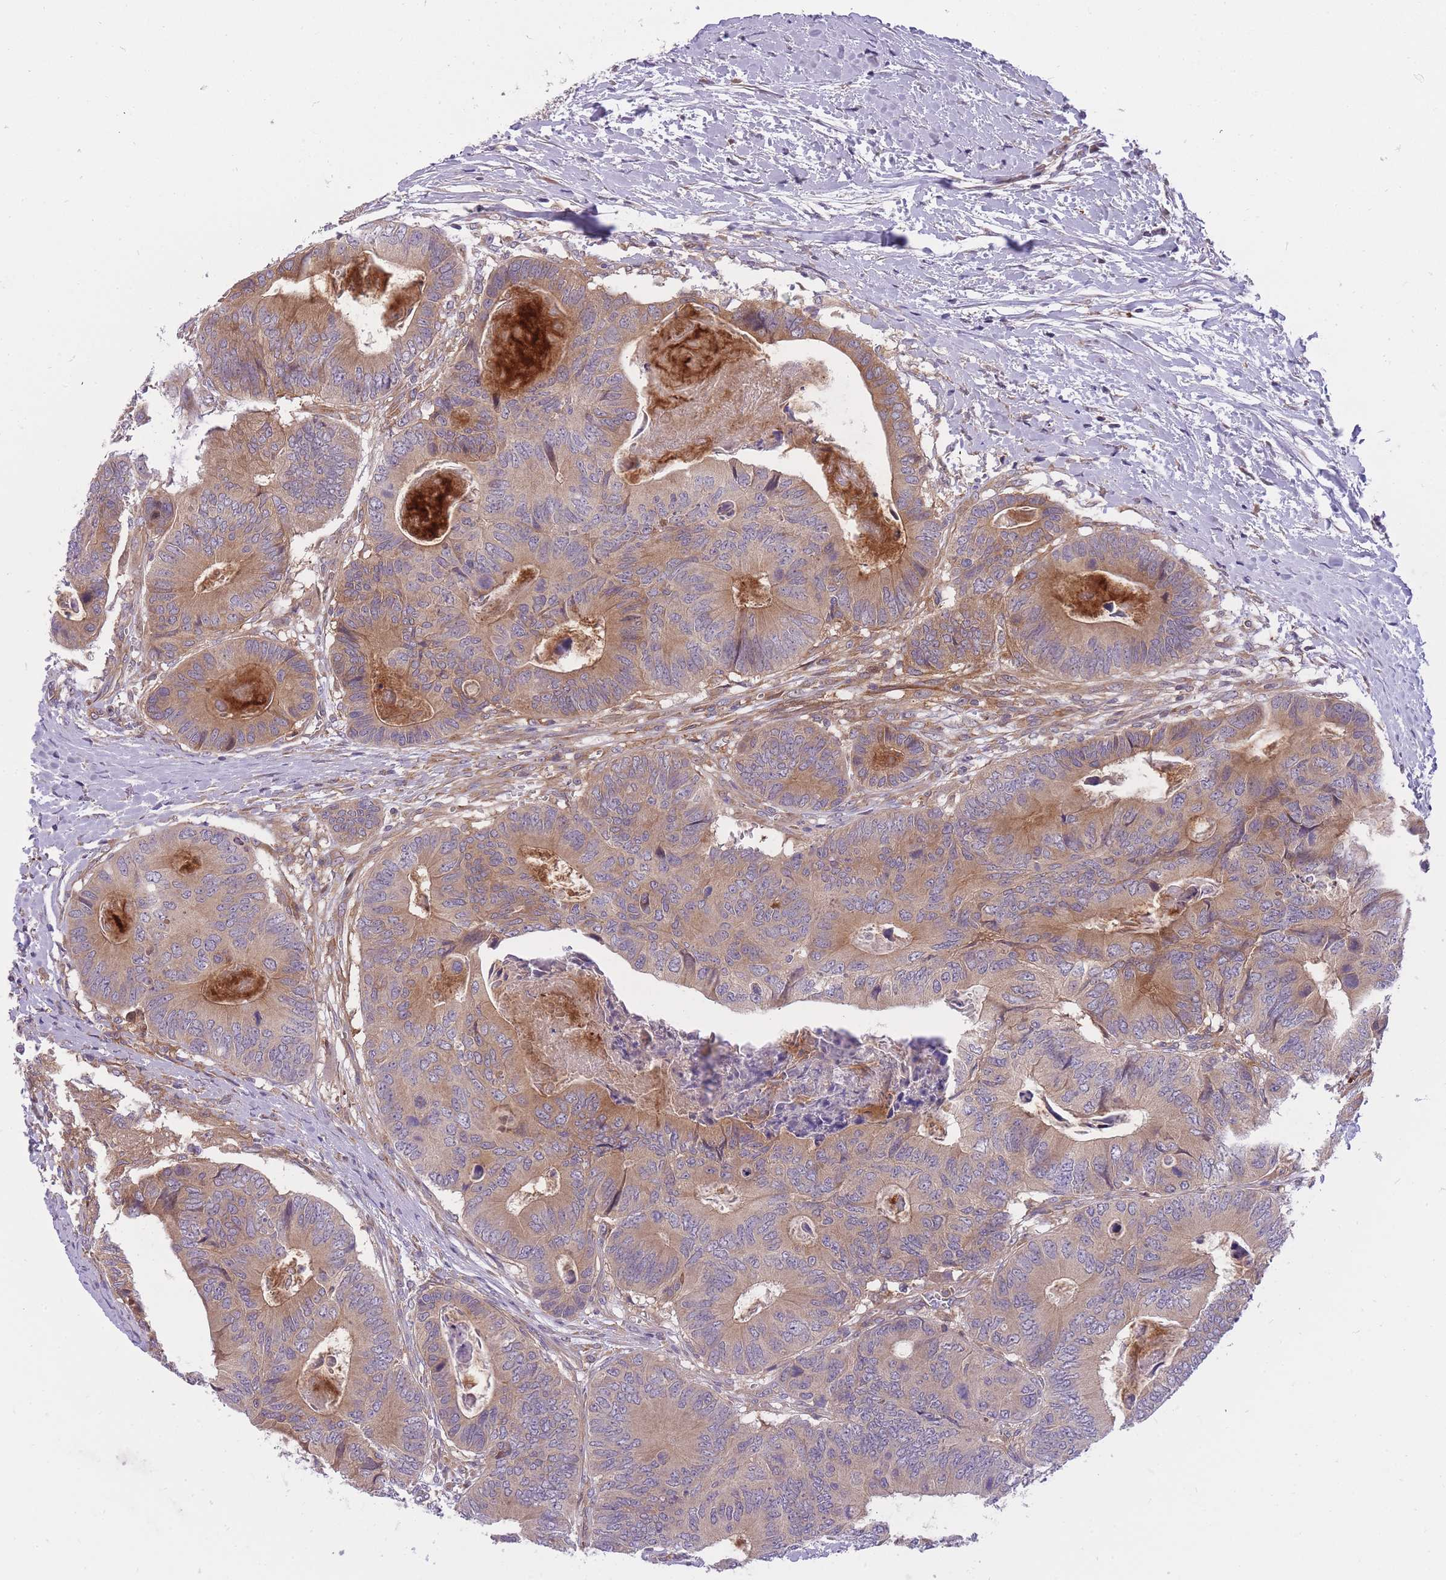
{"staining": {"intensity": "weak", "quantity": "25%-75%", "location": "cytoplasmic/membranous"}, "tissue": "colorectal cancer", "cell_type": "Tumor cells", "image_type": "cancer", "snomed": [{"axis": "morphology", "description": "Adenocarcinoma, NOS"}, {"axis": "topography", "description": "Colon"}], "caption": "About 25%-75% of tumor cells in colorectal cancer (adenocarcinoma) display weak cytoplasmic/membranous protein expression as visualized by brown immunohistochemical staining.", "gene": "CRYGN", "patient": {"sex": "male", "age": 85}}